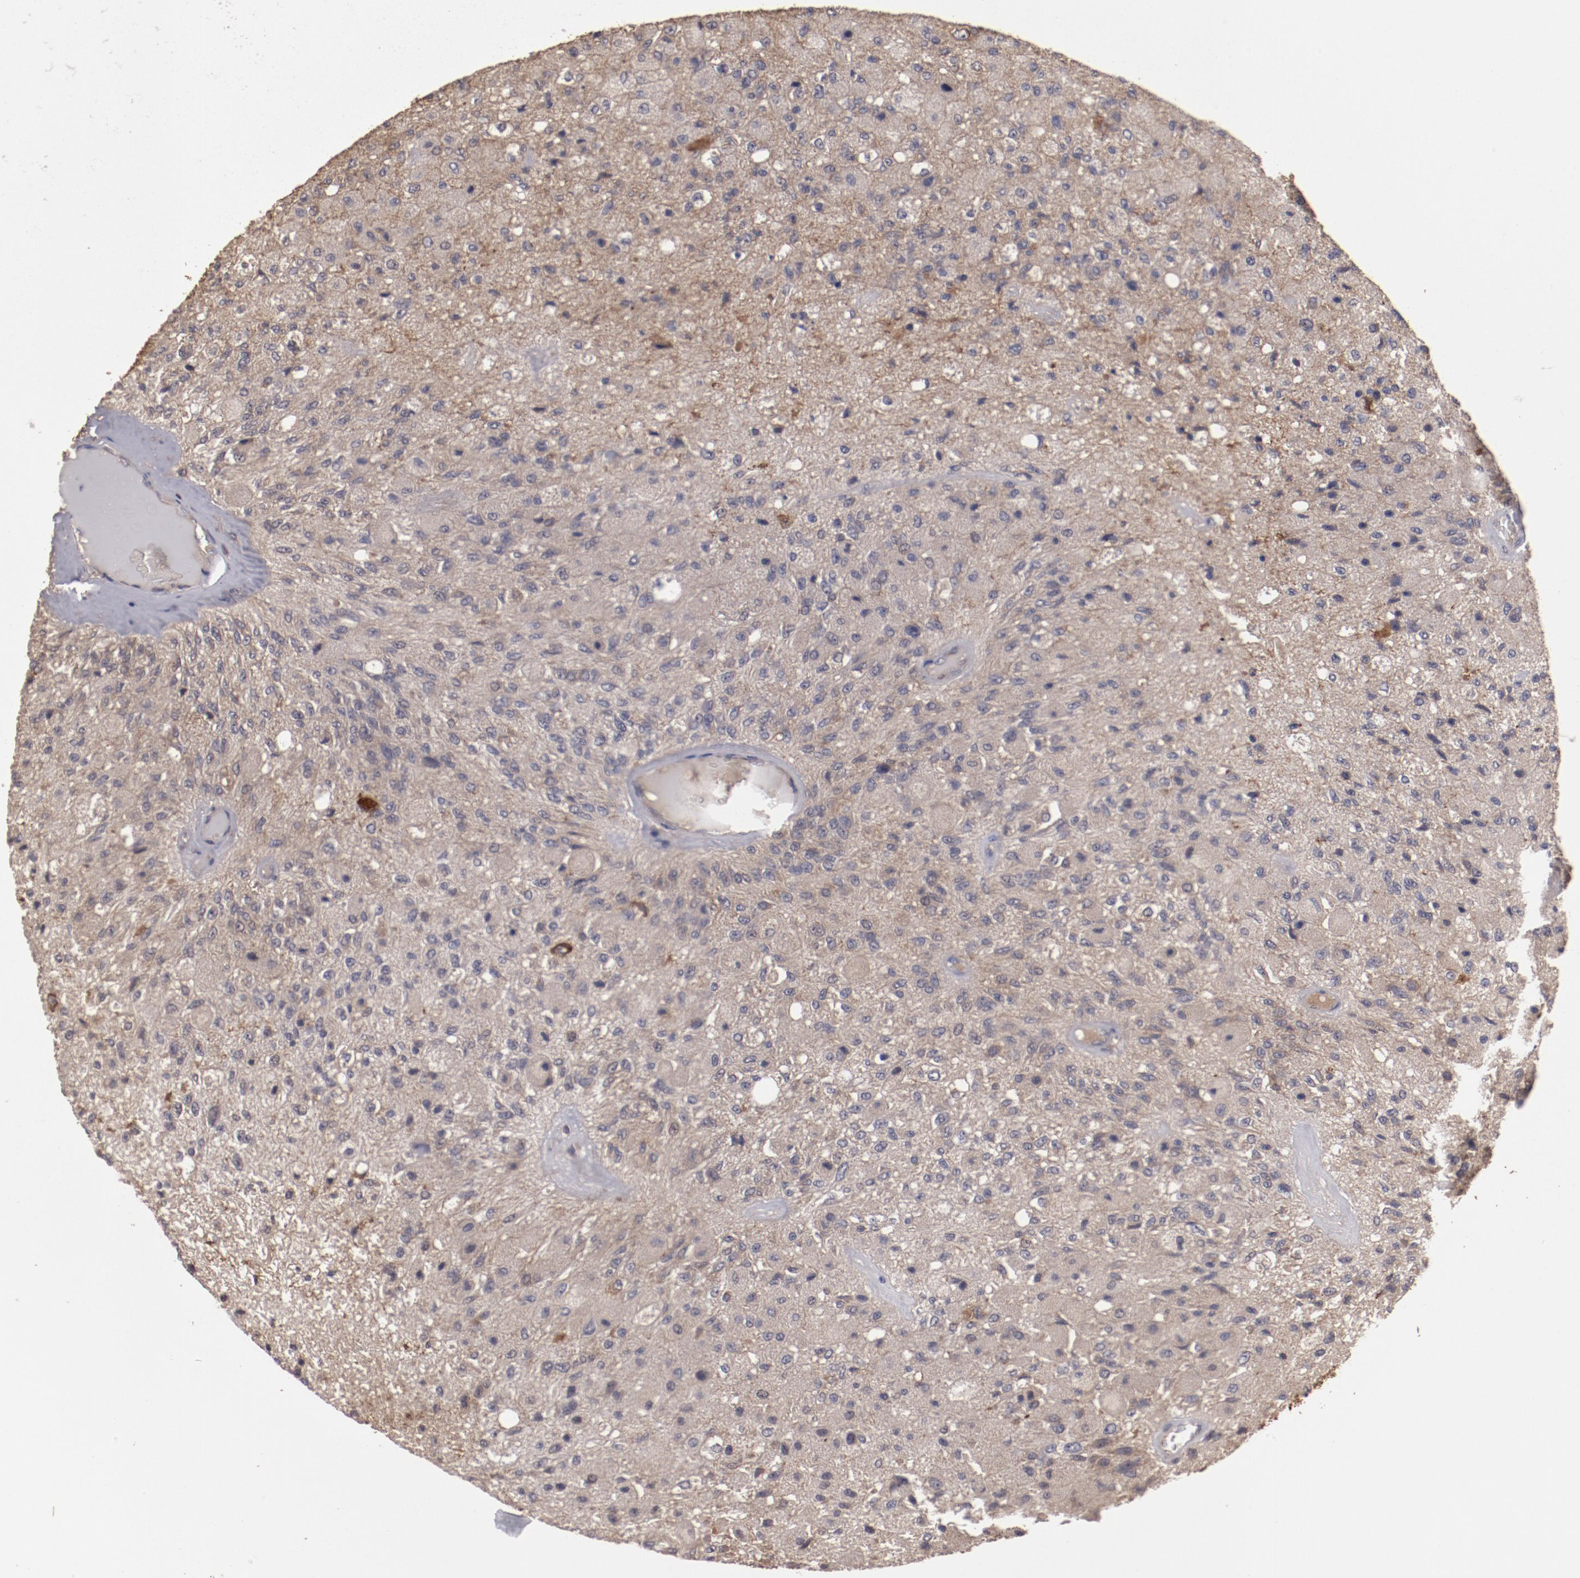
{"staining": {"intensity": "moderate", "quantity": ">75%", "location": "cytoplasmic/membranous"}, "tissue": "glioma", "cell_type": "Tumor cells", "image_type": "cancer", "snomed": [{"axis": "morphology", "description": "Normal tissue, NOS"}, {"axis": "morphology", "description": "Glioma, malignant, High grade"}, {"axis": "topography", "description": "Cerebral cortex"}], "caption": "Immunohistochemical staining of malignant glioma (high-grade) reveals medium levels of moderate cytoplasmic/membranous positivity in approximately >75% of tumor cells.", "gene": "LRRC75B", "patient": {"sex": "male", "age": 77}}